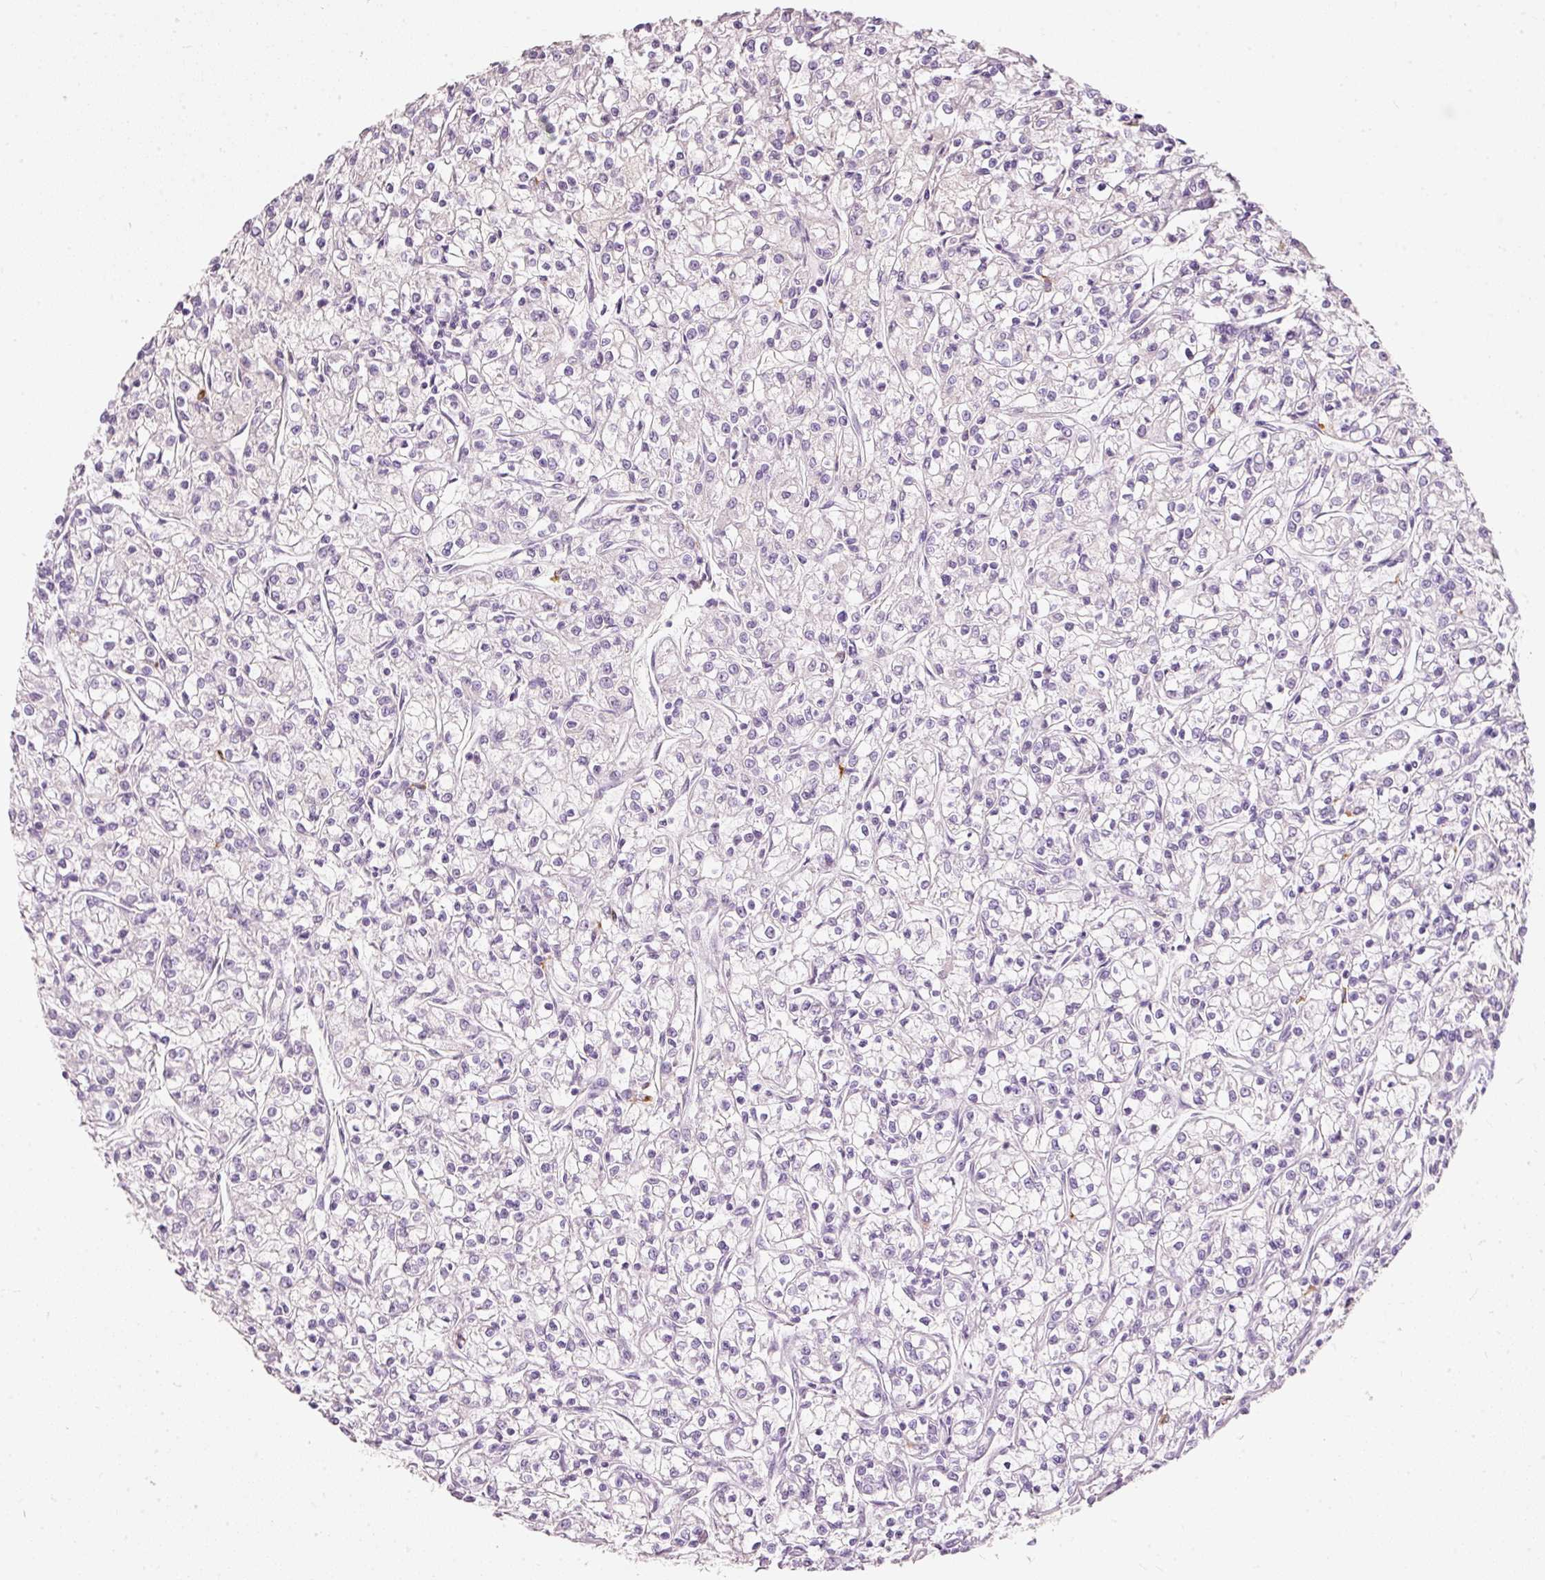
{"staining": {"intensity": "negative", "quantity": "none", "location": "none"}, "tissue": "renal cancer", "cell_type": "Tumor cells", "image_type": "cancer", "snomed": [{"axis": "morphology", "description": "Adenocarcinoma, NOS"}, {"axis": "topography", "description": "Kidney"}], "caption": "Human renal adenocarcinoma stained for a protein using immunohistochemistry reveals no expression in tumor cells.", "gene": "MTHFD2", "patient": {"sex": "female", "age": 59}}